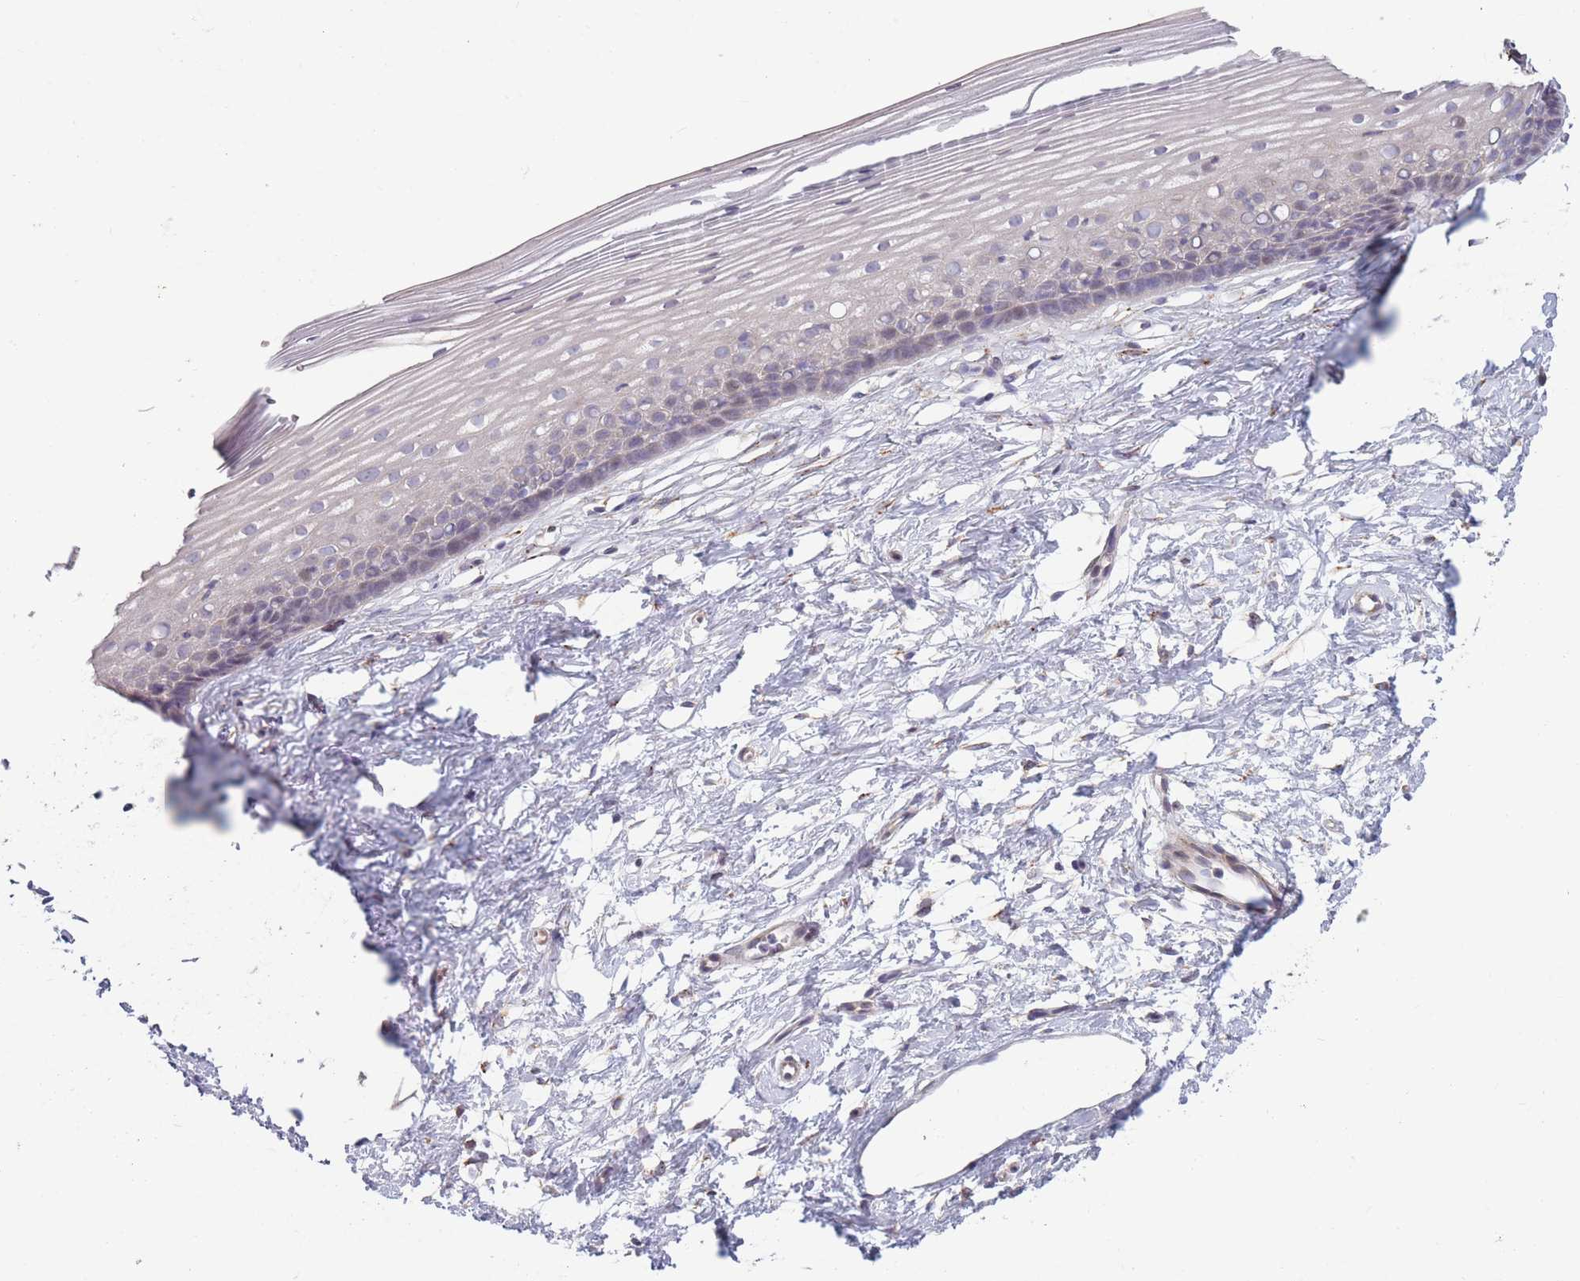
{"staining": {"intensity": "weak", "quantity": "<25%", "location": "cytoplasmic/membranous"}, "tissue": "cervix", "cell_type": "Glandular cells", "image_type": "normal", "snomed": [{"axis": "morphology", "description": "Normal tissue, NOS"}, {"axis": "topography", "description": "Cervix"}], "caption": "This image is of normal cervix stained with immunohistochemistry (IHC) to label a protein in brown with the nuclei are counter-stained blue. There is no staining in glandular cells.", "gene": "CCNQ", "patient": {"sex": "female", "age": 40}}